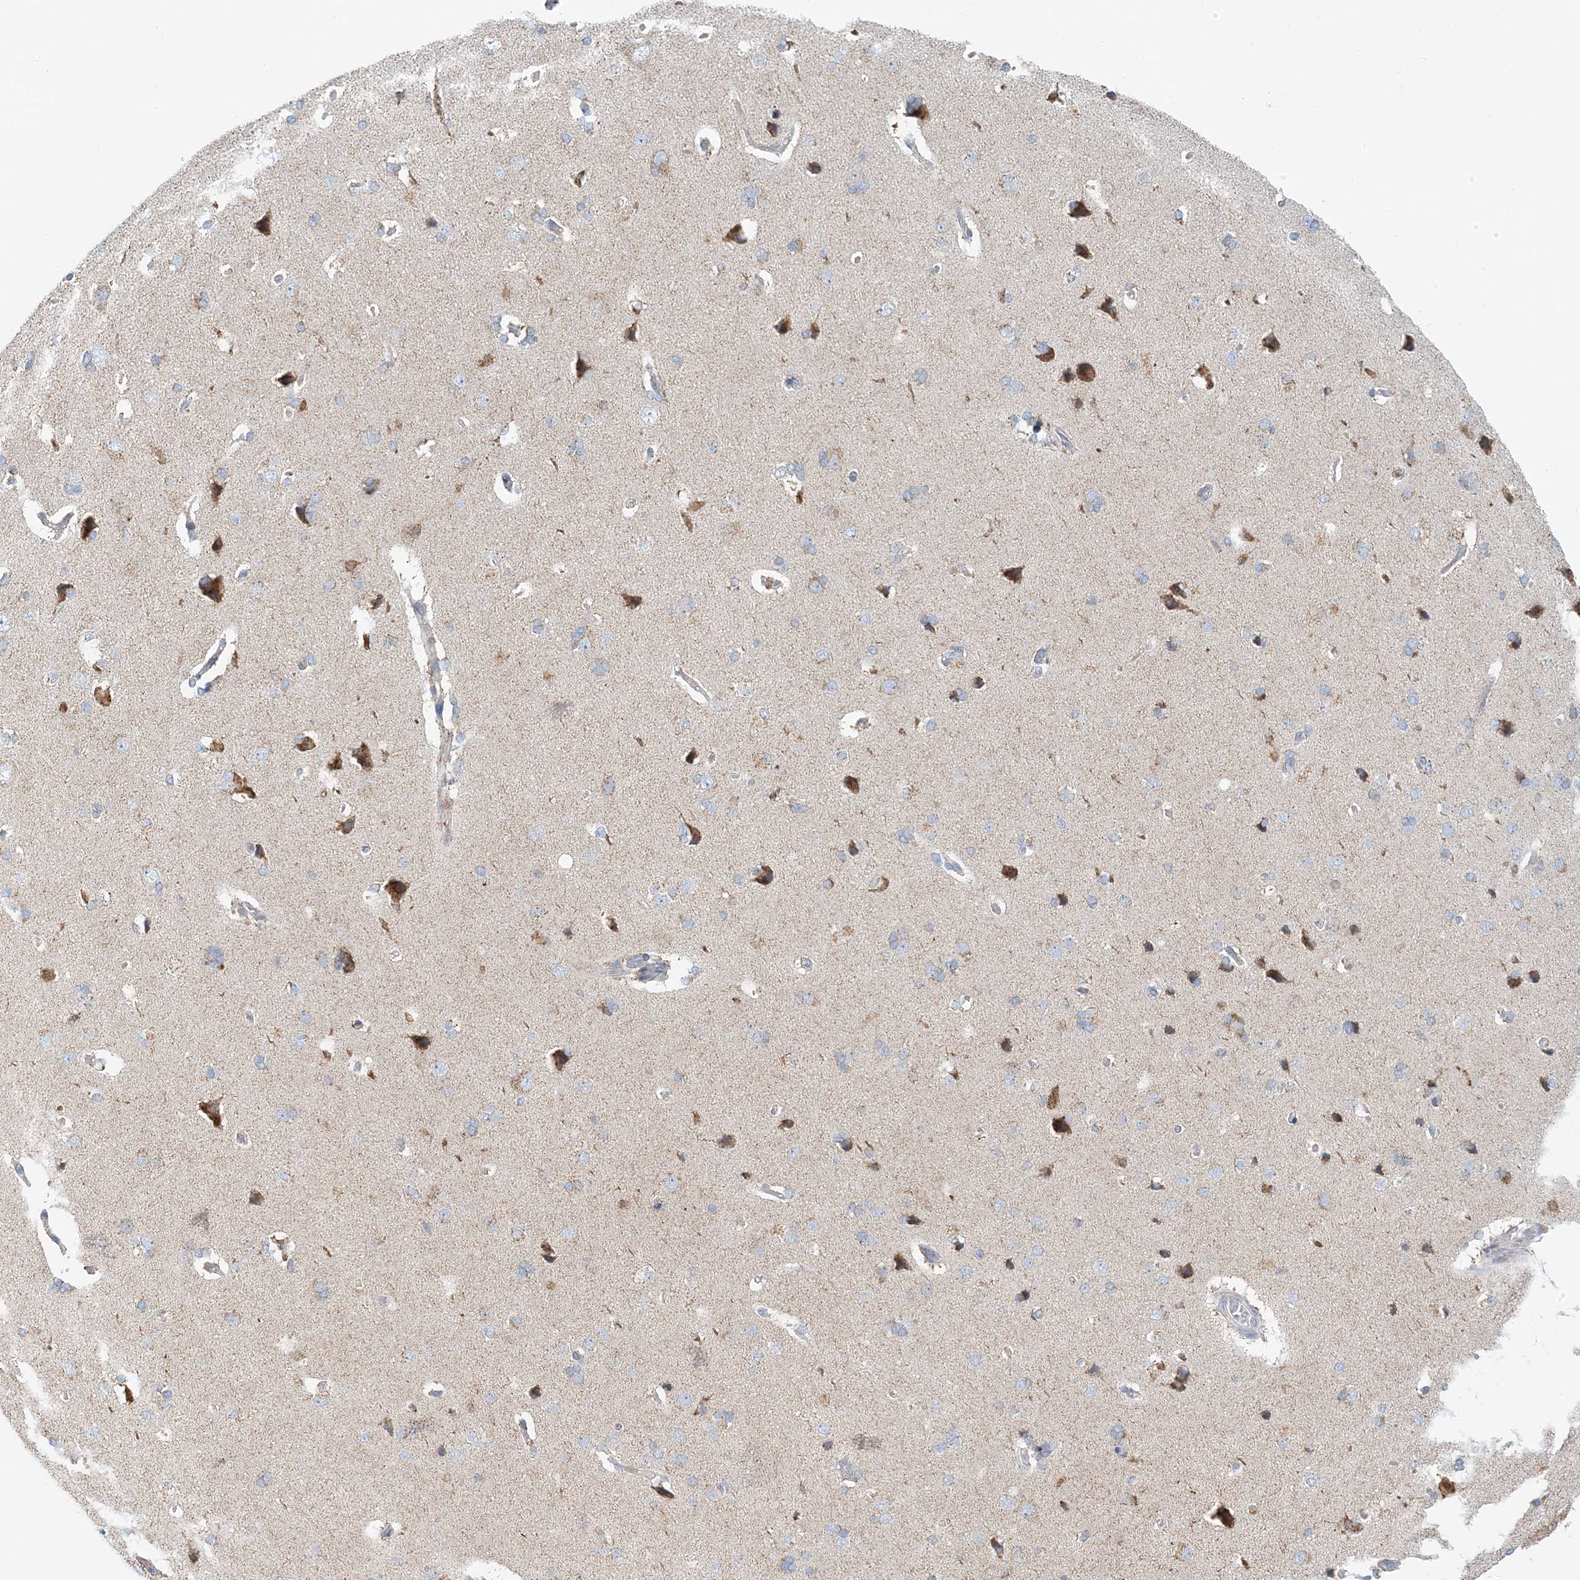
{"staining": {"intensity": "weak", "quantity": "25%-75%", "location": "cytoplasmic/membranous"}, "tissue": "cerebral cortex", "cell_type": "Endothelial cells", "image_type": "normal", "snomed": [{"axis": "morphology", "description": "Normal tissue, NOS"}, {"axis": "topography", "description": "Cerebral cortex"}], "caption": "Immunohistochemical staining of normal cerebral cortex reveals low levels of weak cytoplasmic/membranous staining in about 25%-75% of endothelial cells.", "gene": "BDH1", "patient": {"sex": "male", "age": 62}}